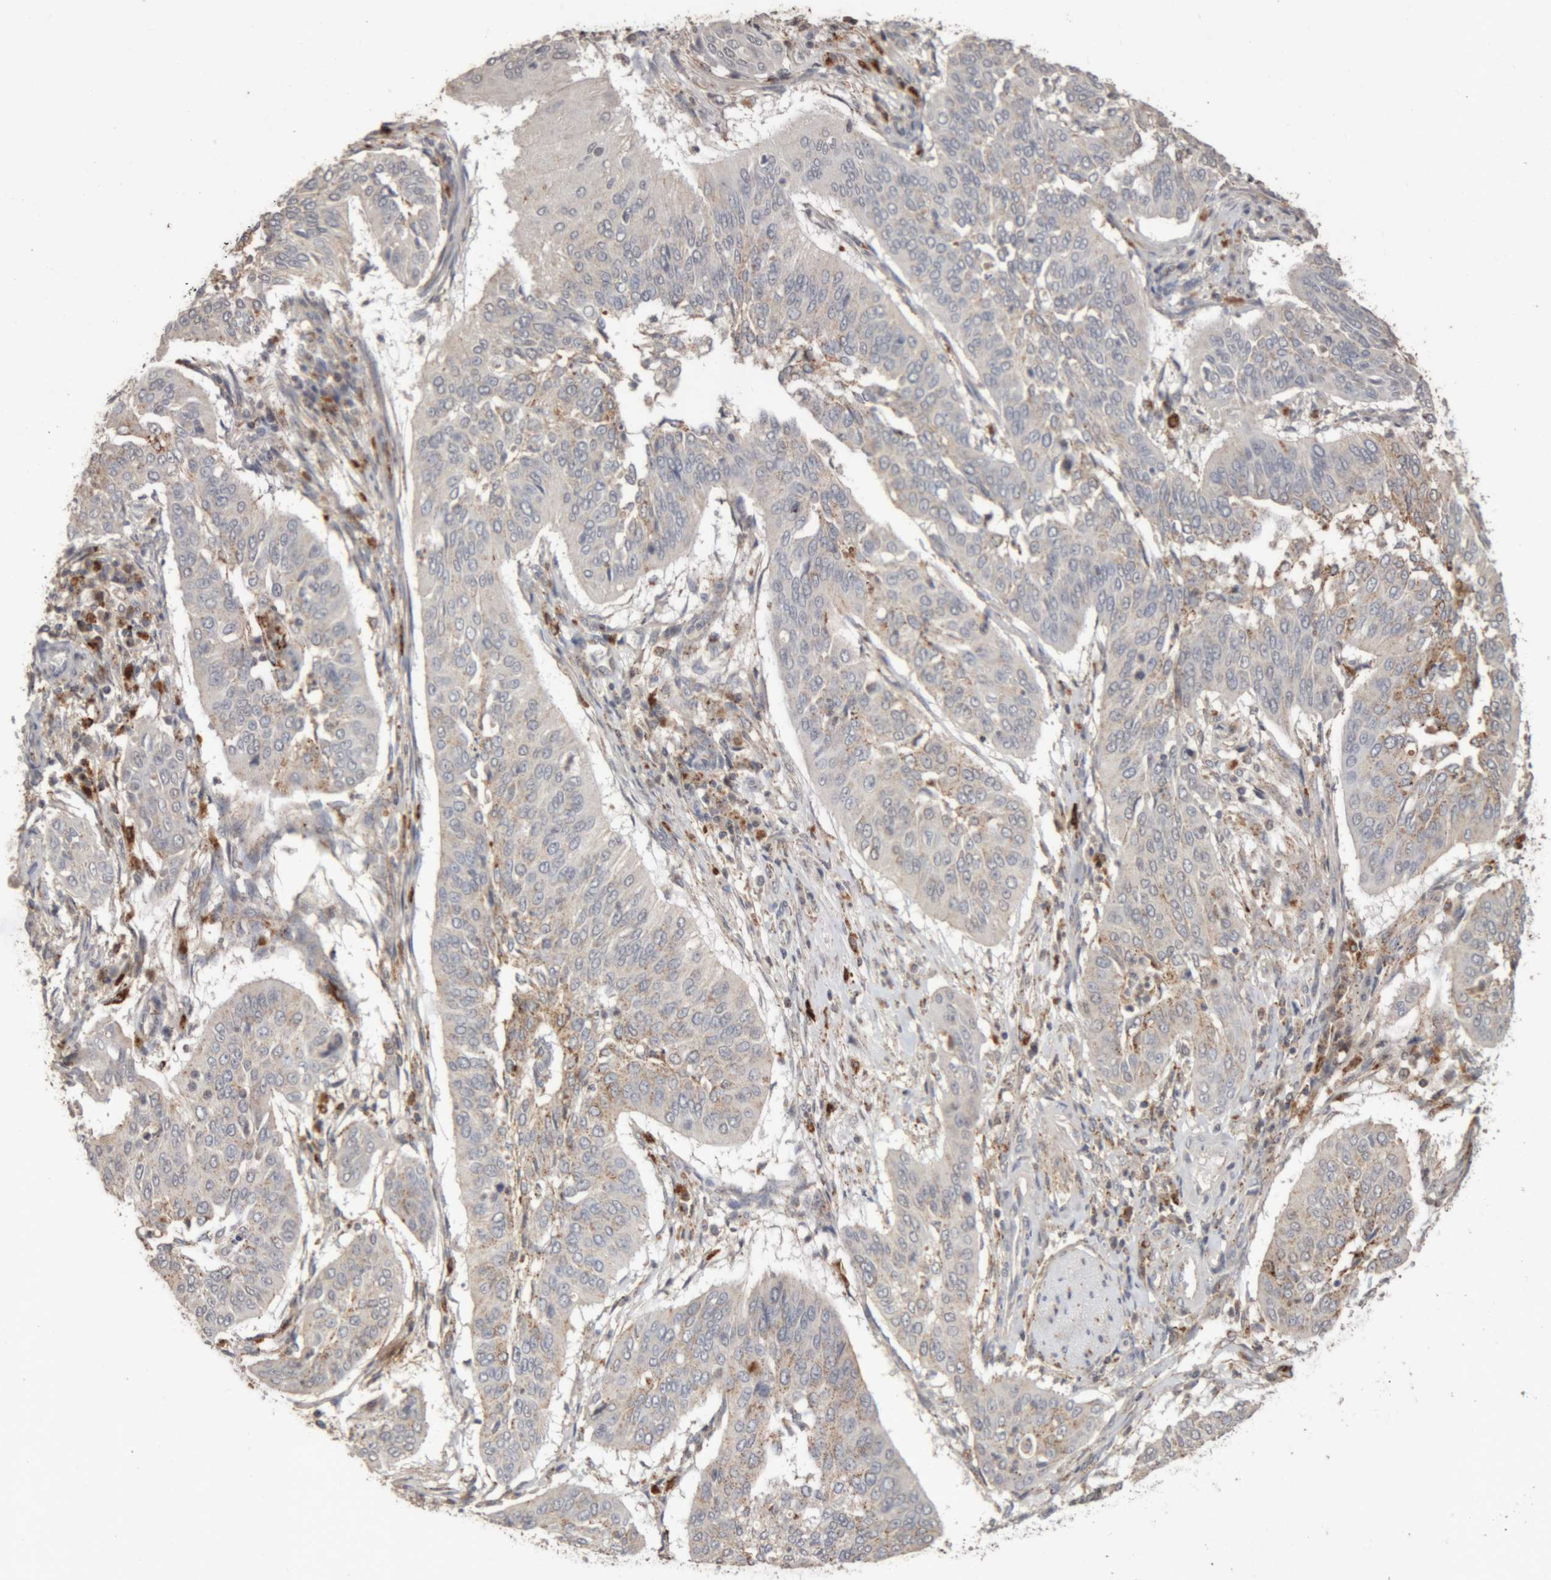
{"staining": {"intensity": "negative", "quantity": "none", "location": "none"}, "tissue": "cervical cancer", "cell_type": "Tumor cells", "image_type": "cancer", "snomed": [{"axis": "morphology", "description": "Normal tissue, NOS"}, {"axis": "morphology", "description": "Squamous cell carcinoma, NOS"}, {"axis": "topography", "description": "Cervix"}], "caption": "Immunohistochemistry (IHC) of human squamous cell carcinoma (cervical) demonstrates no staining in tumor cells.", "gene": "ARSA", "patient": {"sex": "female", "age": 39}}